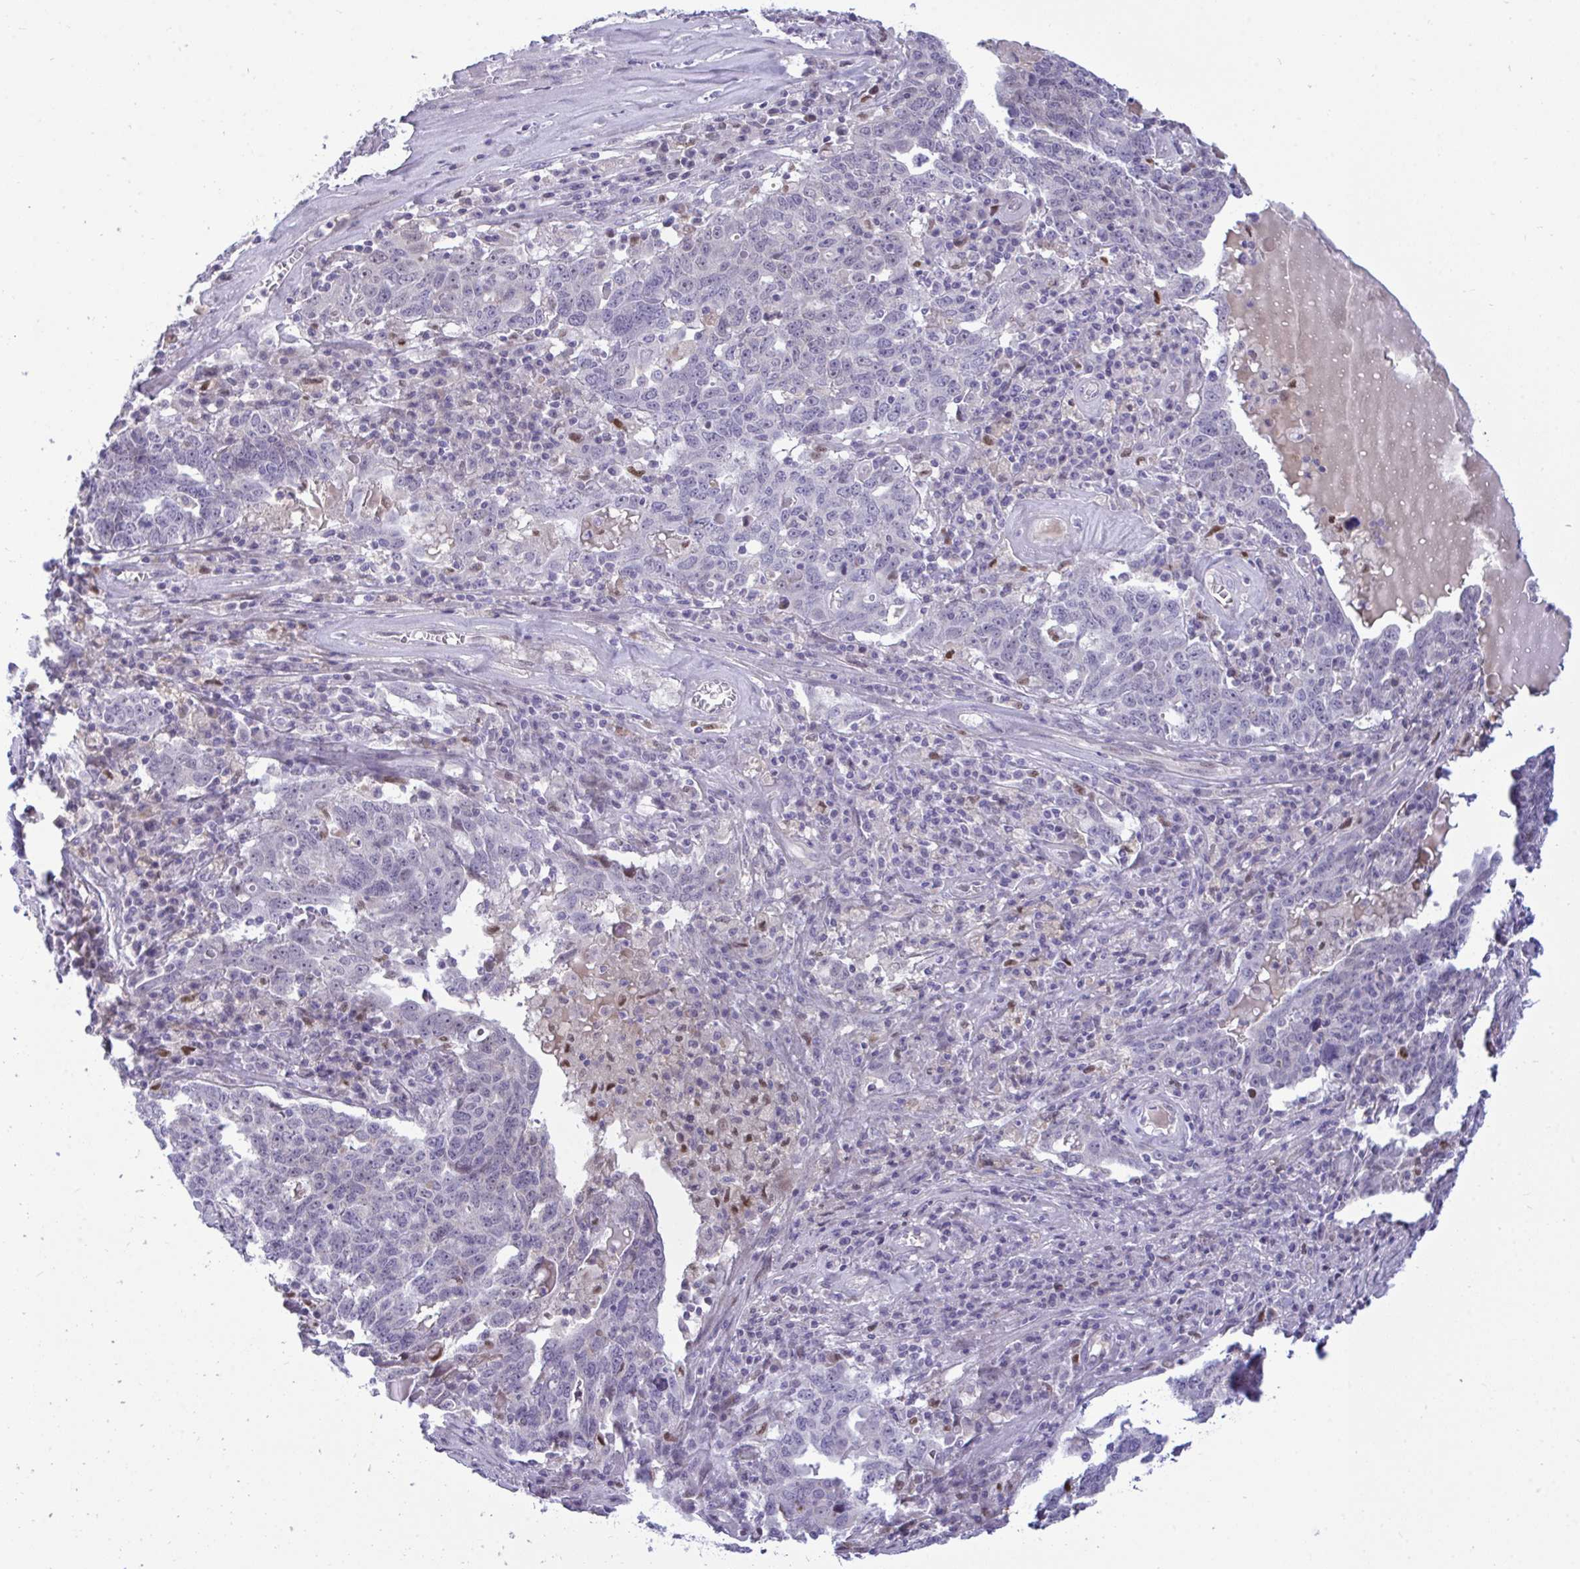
{"staining": {"intensity": "negative", "quantity": "none", "location": "none"}, "tissue": "ovarian cancer", "cell_type": "Tumor cells", "image_type": "cancer", "snomed": [{"axis": "morphology", "description": "Carcinoma, endometroid"}, {"axis": "topography", "description": "Ovary"}], "caption": "High magnification brightfield microscopy of ovarian cancer (endometroid carcinoma) stained with DAB (brown) and counterstained with hematoxylin (blue): tumor cells show no significant staining. (DAB (3,3'-diaminobenzidine) immunohistochemistry (IHC) visualized using brightfield microscopy, high magnification).", "gene": "EPOP", "patient": {"sex": "female", "age": 62}}